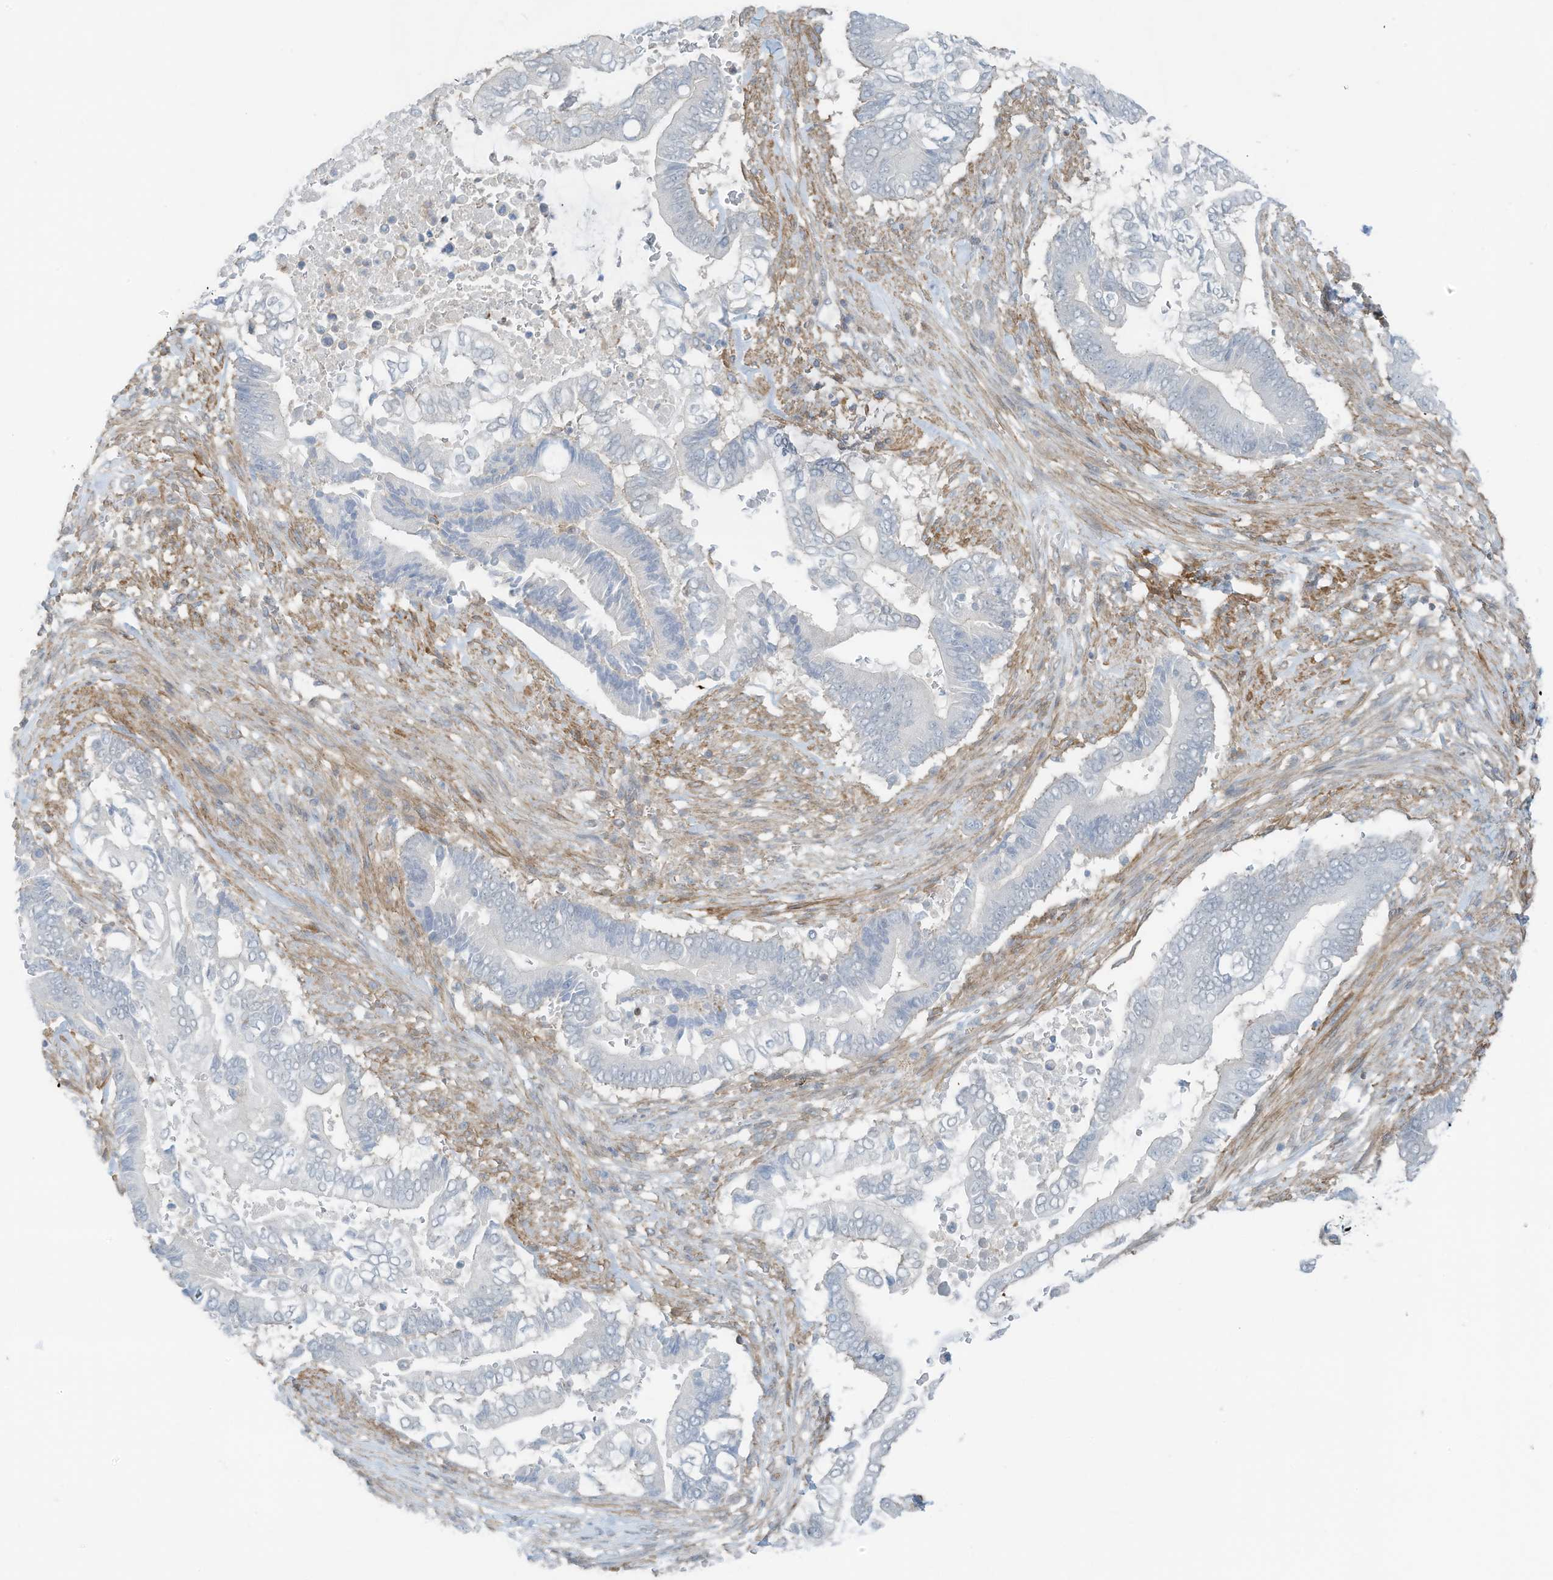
{"staining": {"intensity": "negative", "quantity": "none", "location": "none"}, "tissue": "pancreatic cancer", "cell_type": "Tumor cells", "image_type": "cancer", "snomed": [{"axis": "morphology", "description": "Adenocarcinoma, NOS"}, {"axis": "topography", "description": "Pancreas"}], "caption": "This is an immunohistochemistry (IHC) photomicrograph of pancreatic adenocarcinoma. There is no positivity in tumor cells.", "gene": "ZNF846", "patient": {"sex": "male", "age": 68}}